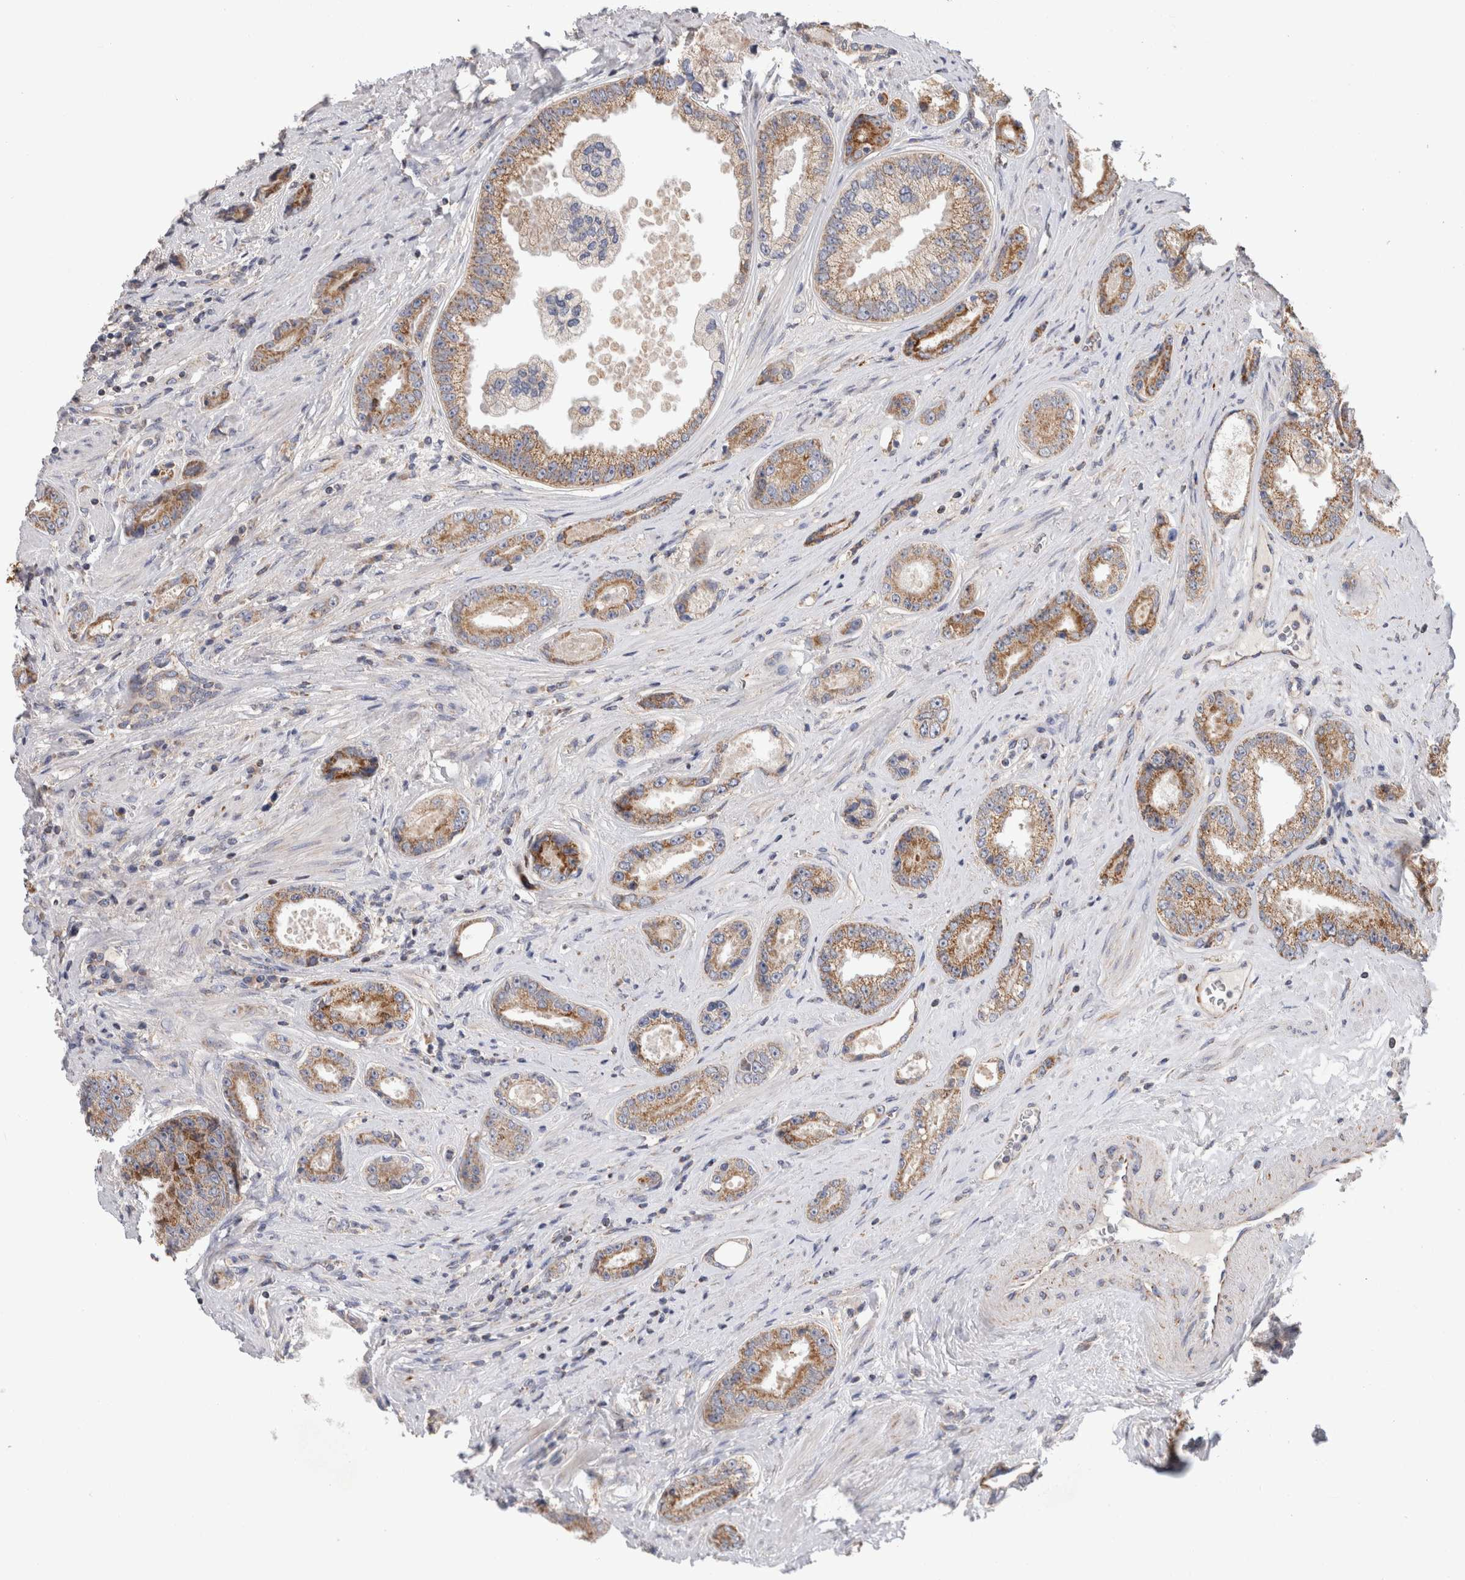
{"staining": {"intensity": "moderate", "quantity": ">75%", "location": "cytoplasmic/membranous"}, "tissue": "prostate cancer", "cell_type": "Tumor cells", "image_type": "cancer", "snomed": [{"axis": "morphology", "description": "Adenocarcinoma, High grade"}, {"axis": "topography", "description": "Prostate"}], "caption": "This histopathology image exhibits immunohistochemistry (IHC) staining of high-grade adenocarcinoma (prostate), with medium moderate cytoplasmic/membranous staining in about >75% of tumor cells.", "gene": "IARS2", "patient": {"sex": "male", "age": 61}}